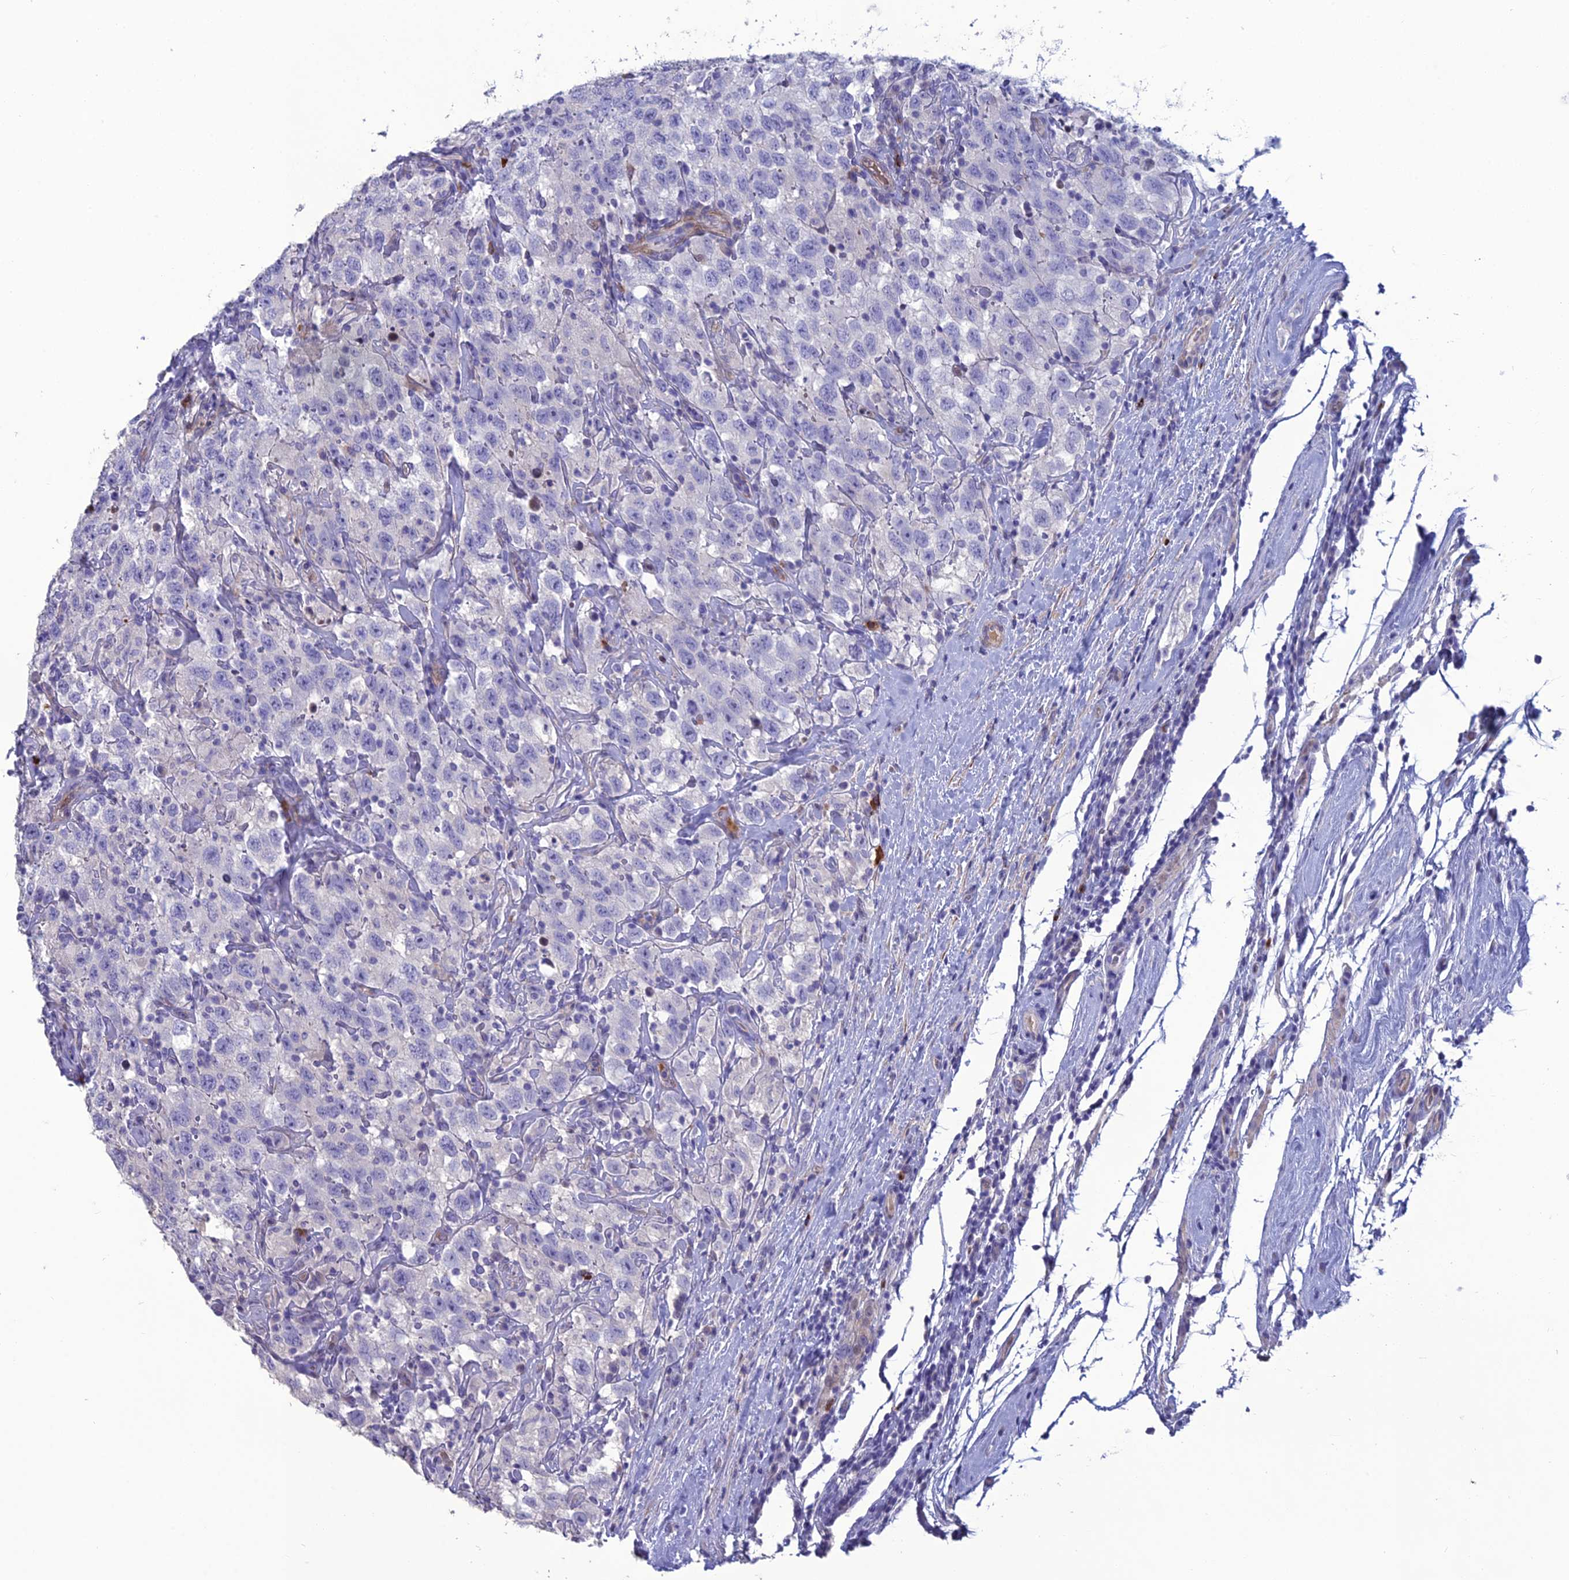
{"staining": {"intensity": "negative", "quantity": "none", "location": "none"}, "tissue": "testis cancer", "cell_type": "Tumor cells", "image_type": "cancer", "snomed": [{"axis": "morphology", "description": "Seminoma, NOS"}, {"axis": "topography", "description": "Testis"}], "caption": "Immunohistochemical staining of human testis seminoma demonstrates no significant staining in tumor cells.", "gene": "OR56B1", "patient": {"sex": "male", "age": 41}}